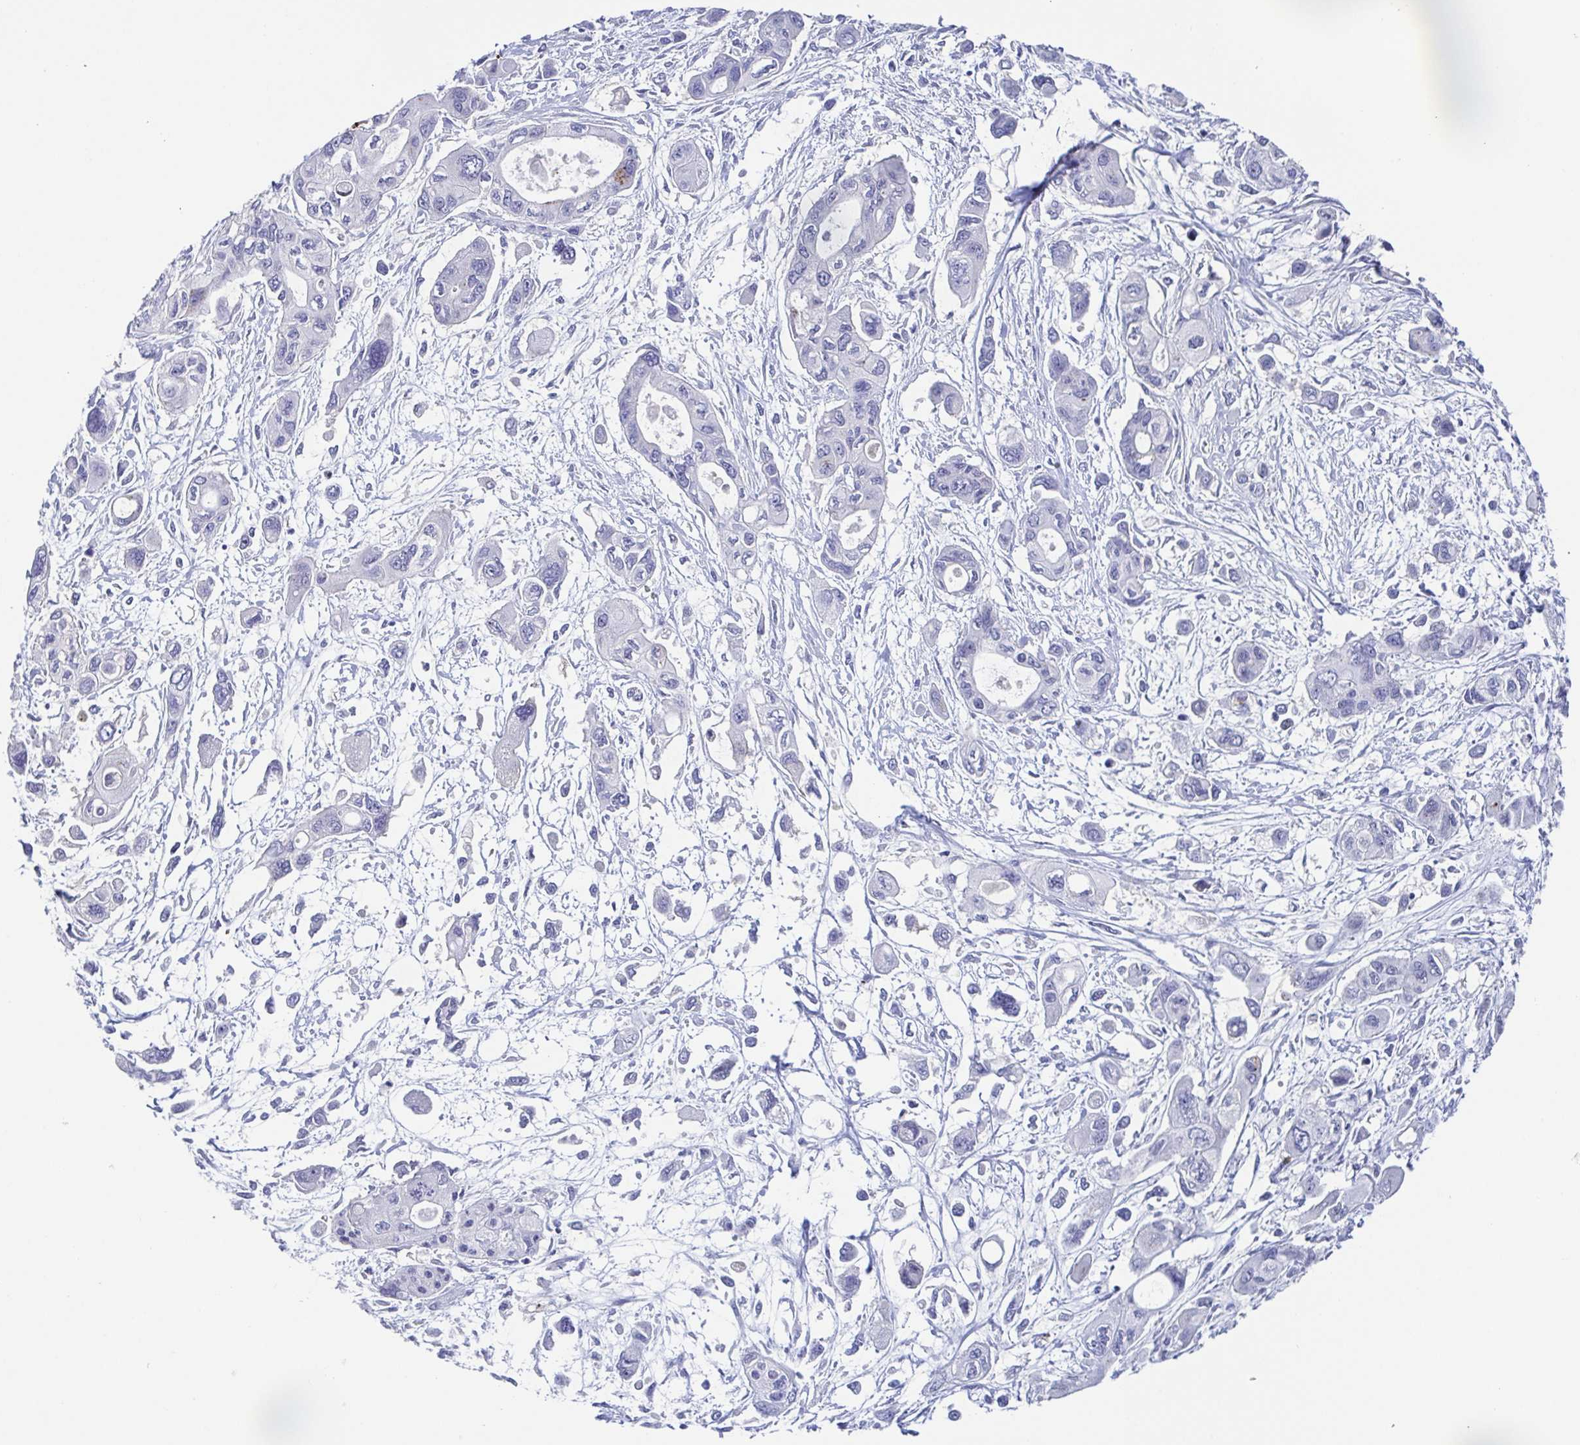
{"staining": {"intensity": "negative", "quantity": "none", "location": "none"}, "tissue": "pancreatic cancer", "cell_type": "Tumor cells", "image_type": "cancer", "snomed": [{"axis": "morphology", "description": "Adenocarcinoma, NOS"}, {"axis": "topography", "description": "Pancreas"}], "caption": "Photomicrograph shows no significant protein positivity in tumor cells of pancreatic cancer.", "gene": "HTR2A", "patient": {"sex": "female", "age": 47}}